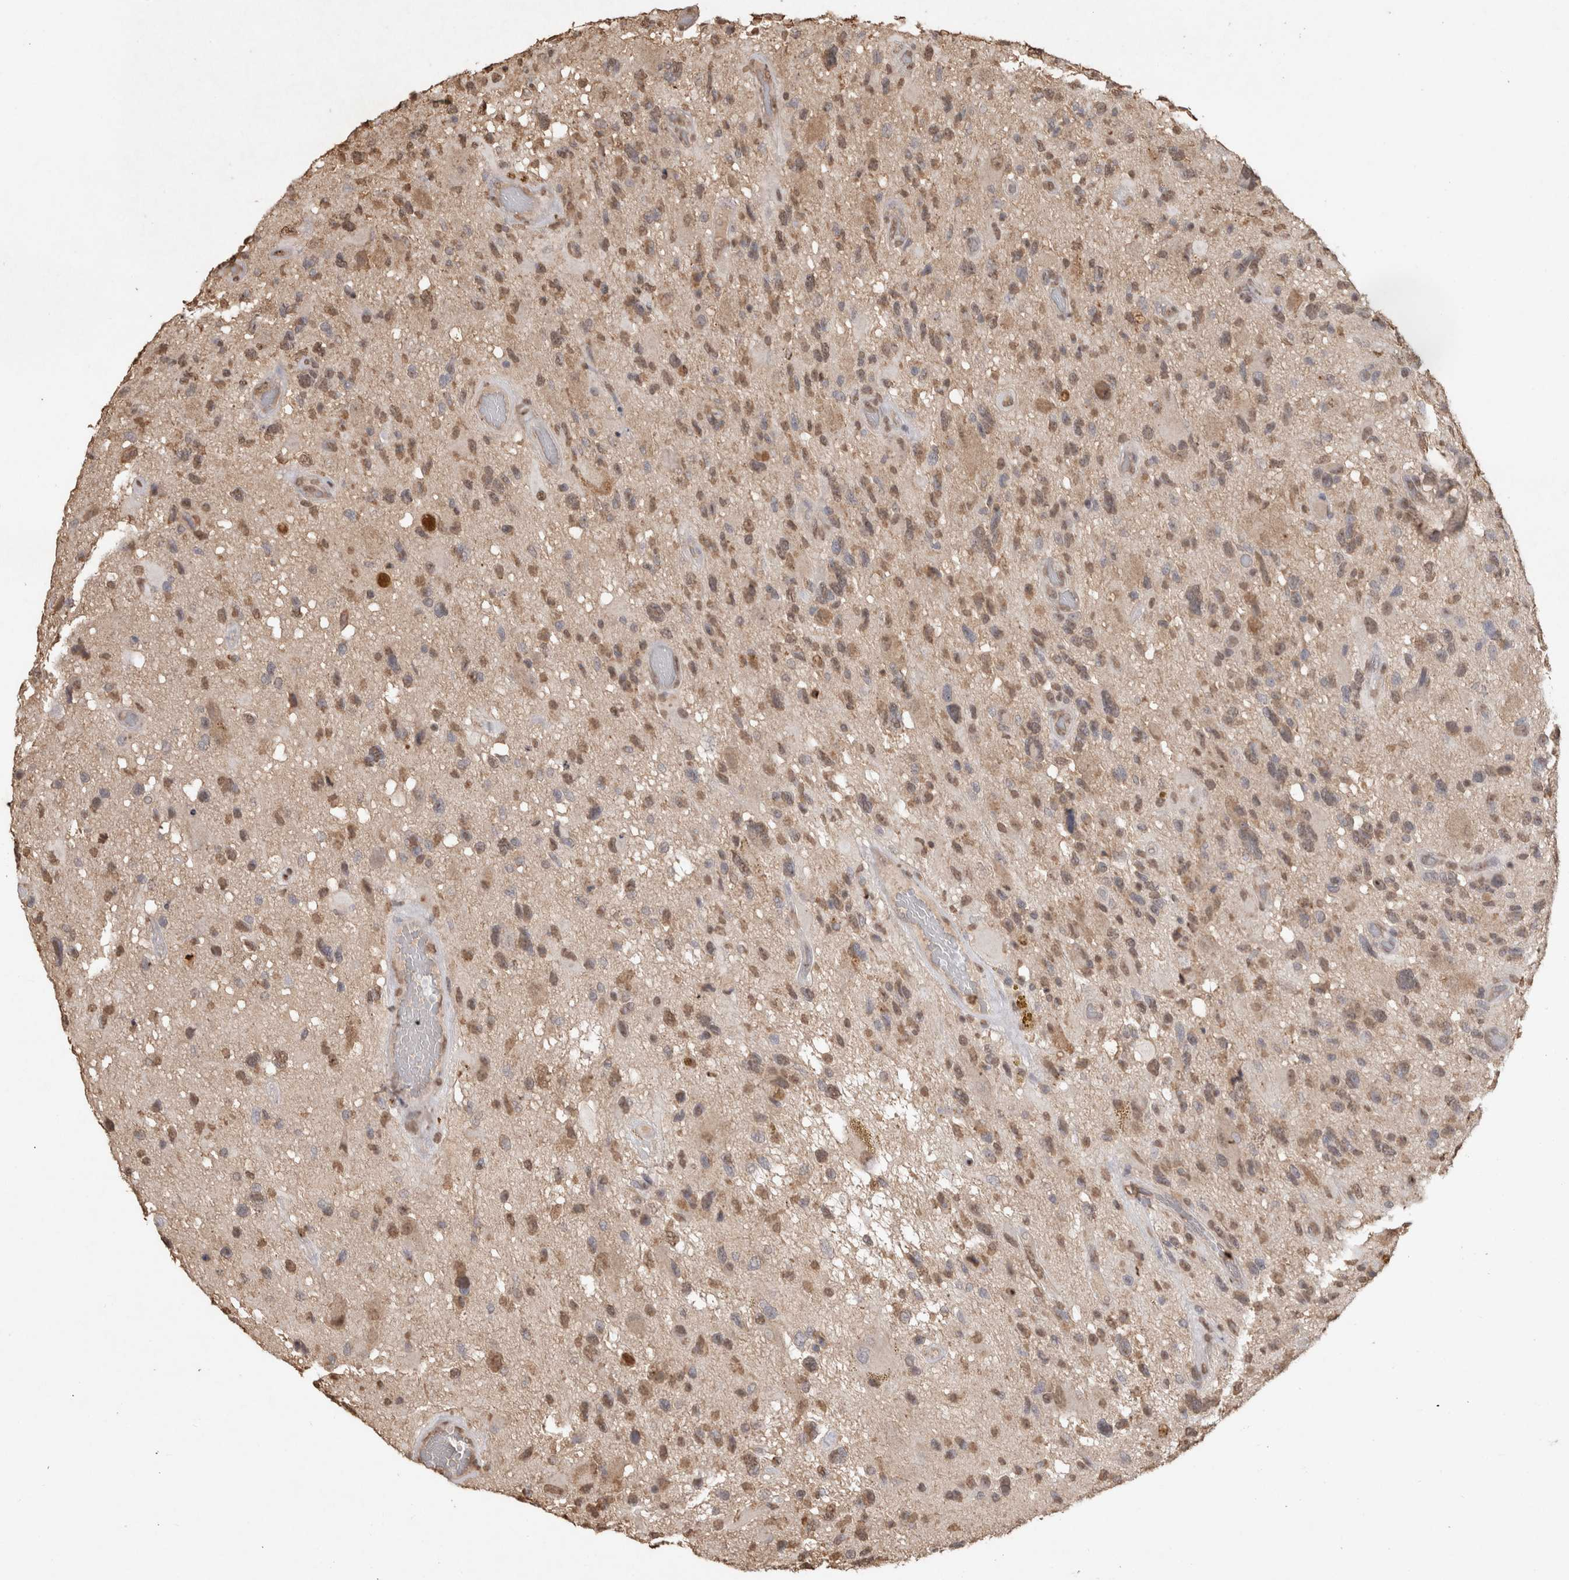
{"staining": {"intensity": "moderate", "quantity": "25%-75%", "location": "nuclear"}, "tissue": "glioma", "cell_type": "Tumor cells", "image_type": "cancer", "snomed": [{"axis": "morphology", "description": "Glioma, malignant, High grade"}, {"axis": "topography", "description": "Brain"}], "caption": "There is medium levels of moderate nuclear staining in tumor cells of malignant glioma (high-grade), as demonstrated by immunohistochemical staining (brown color).", "gene": "MLX", "patient": {"sex": "male", "age": 33}}